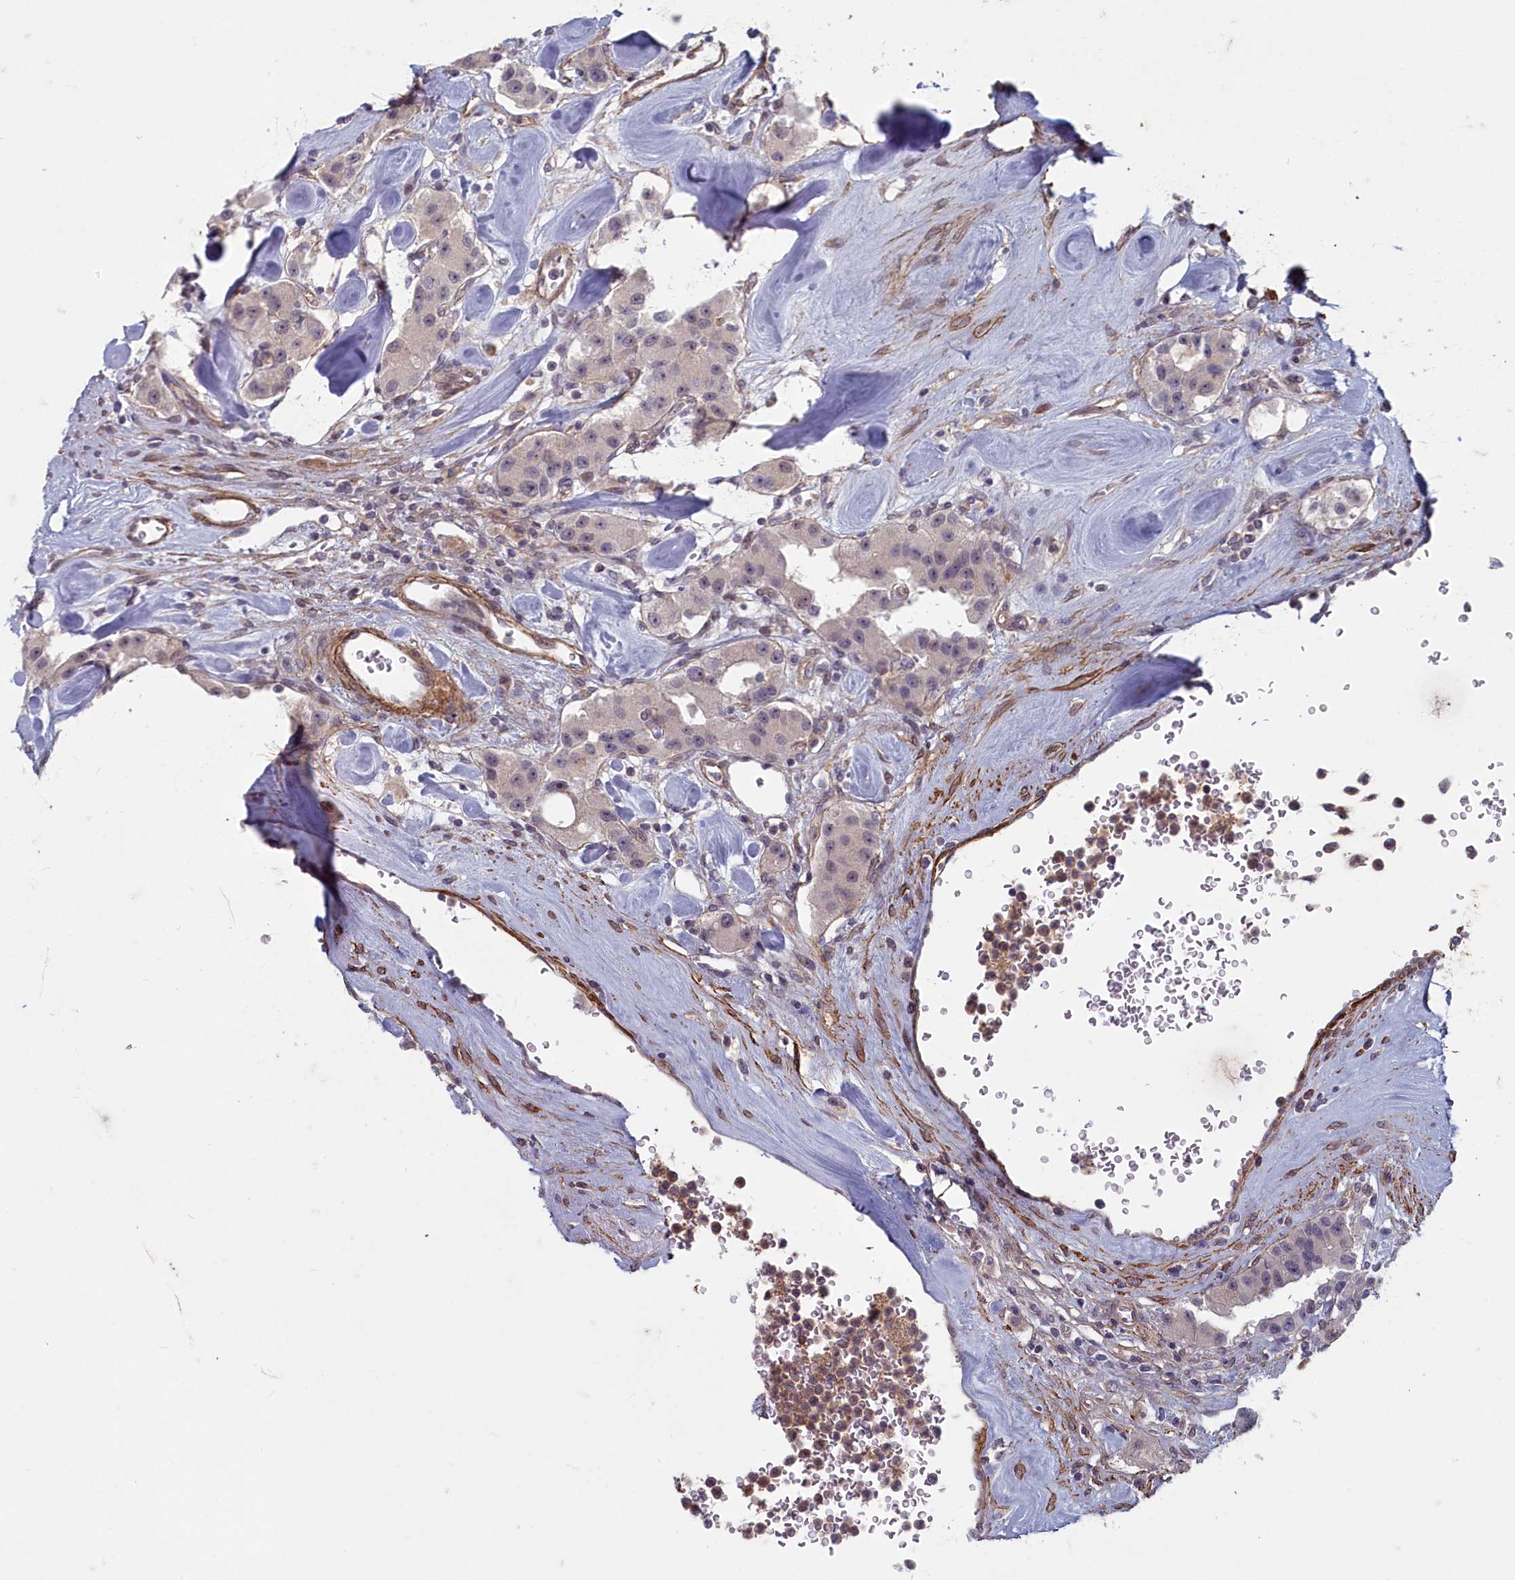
{"staining": {"intensity": "negative", "quantity": "none", "location": "none"}, "tissue": "carcinoid", "cell_type": "Tumor cells", "image_type": "cancer", "snomed": [{"axis": "morphology", "description": "Carcinoid, malignant, NOS"}, {"axis": "topography", "description": "Pancreas"}], "caption": "Protein analysis of carcinoid (malignant) shows no significant positivity in tumor cells.", "gene": "ZNF626", "patient": {"sex": "male", "age": 41}}